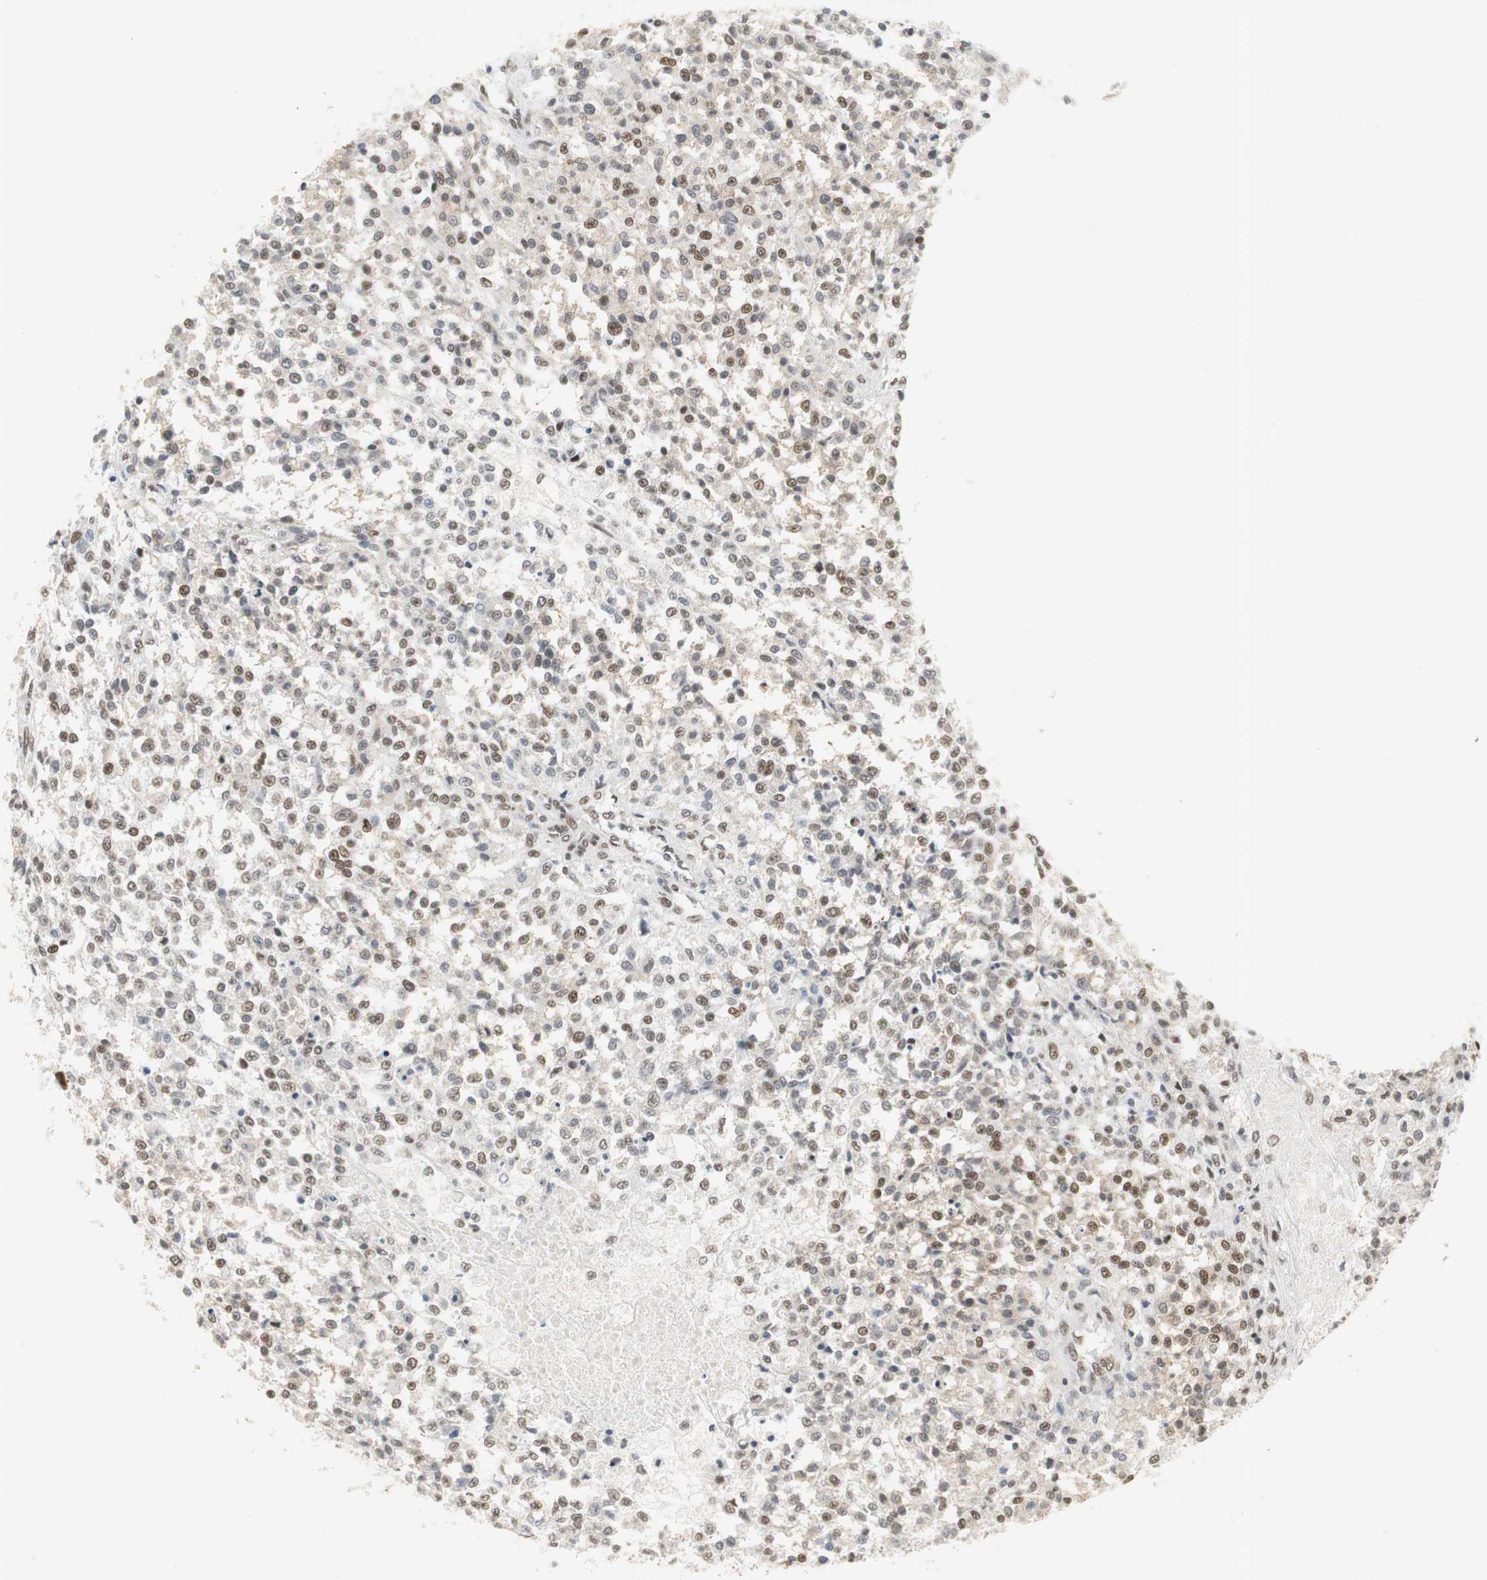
{"staining": {"intensity": "moderate", "quantity": "25%-75%", "location": "nuclear"}, "tissue": "testis cancer", "cell_type": "Tumor cells", "image_type": "cancer", "snomed": [{"axis": "morphology", "description": "Seminoma, NOS"}, {"axis": "topography", "description": "Testis"}], "caption": "High-power microscopy captured an immunohistochemistry (IHC) micrograph of testis cancer, revealing moderate nuclear staining in approximately 25%-75% of tumor cells. (IHC, brightfield microscopy, high magnification).", "gene": "RTF1", "patient": {"sex": "male", "age": 59}}